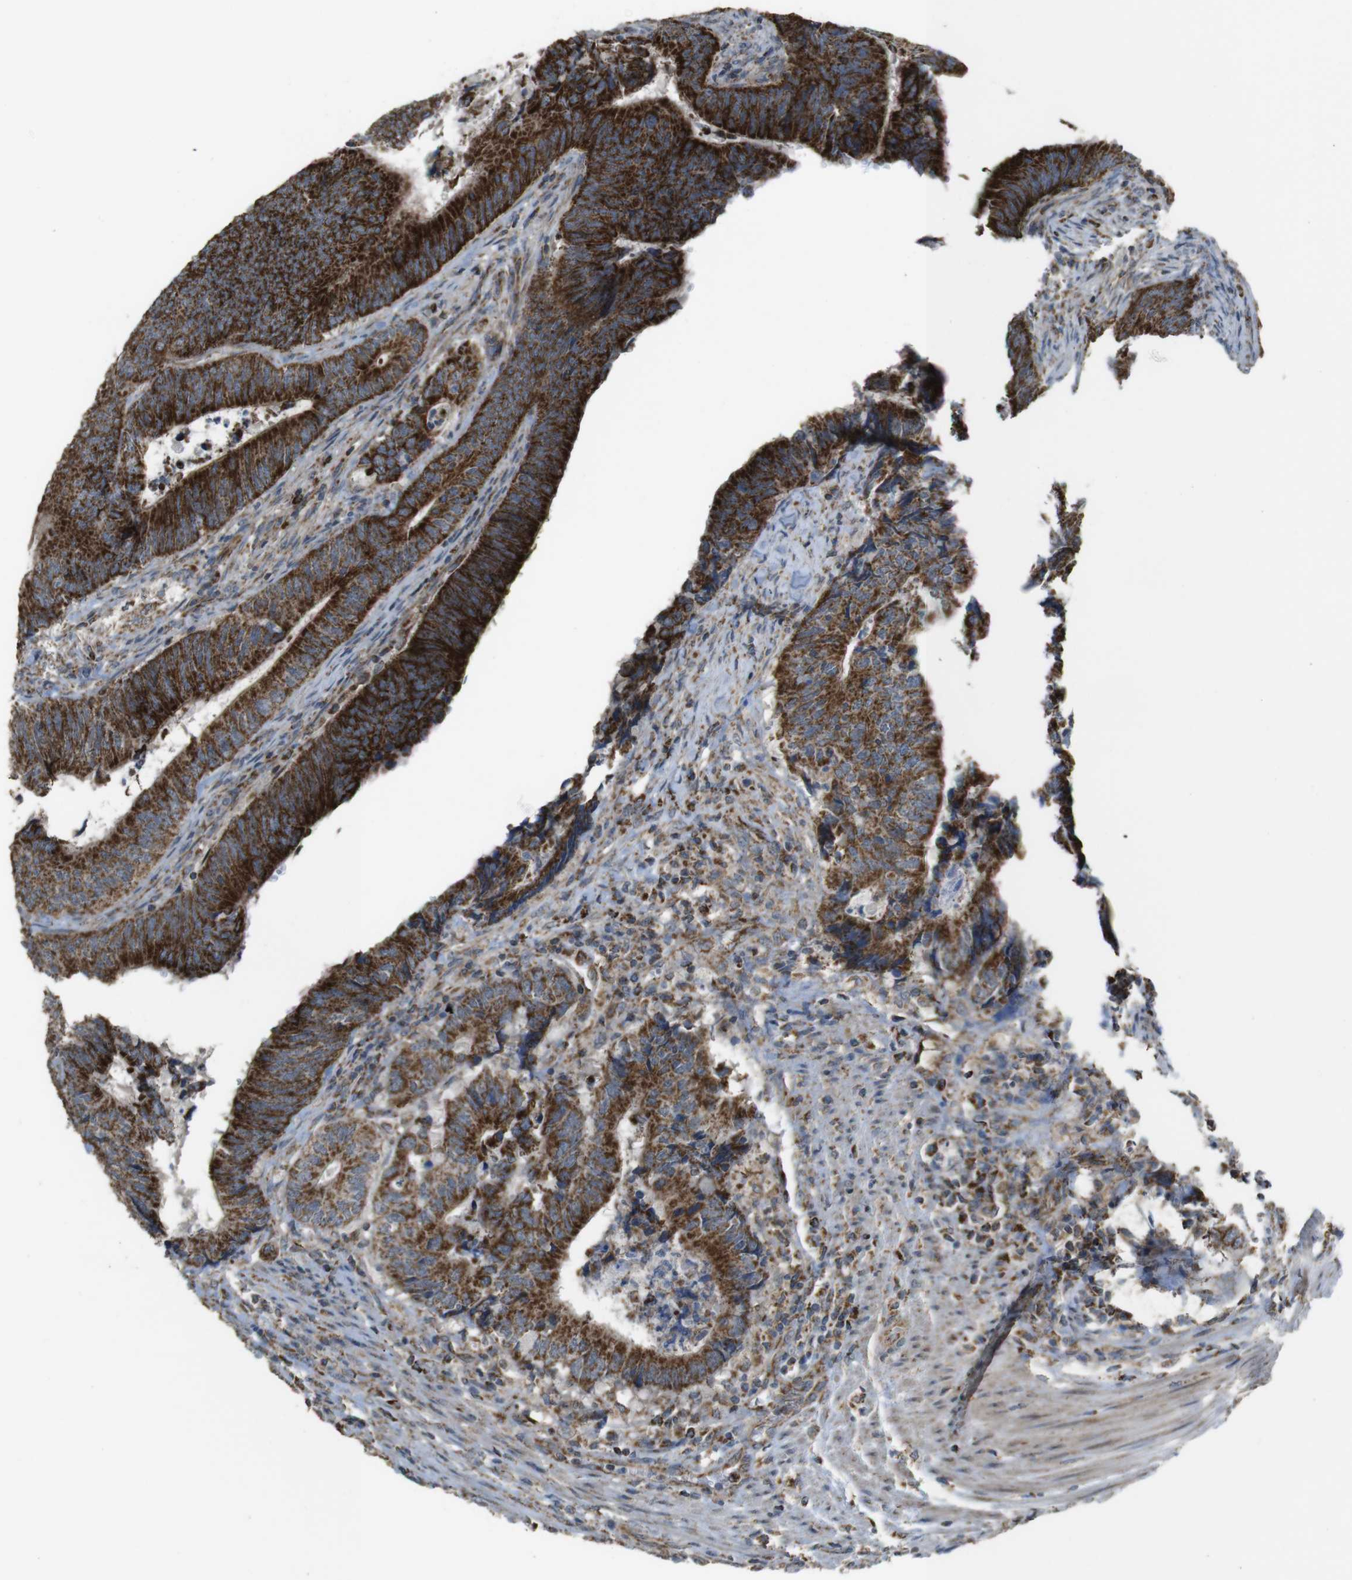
{"staining": {"intensity": "strong", "quantity": ">75%", "location": "cytoplasmic/membranous"}, "tissue": "colorectal cancer", "cell_type": "Tumor cells", "image_type": "cancer", "snomed": [{"axis": "morphology", "description": "Normal tissue, NOS"}, {"axis": "morphology", "description": "Adenocarcinoma, NOS"}, {"axis": "topography", "description": "Colon"}], "caption": "Adenocarcinoma (colorectal) tissue displays strong cytoplasmic/membranous staining in approximately >75% of tumor cells", "gene": "CALHM2", "patient": {"sex": "male", "age": 56}}